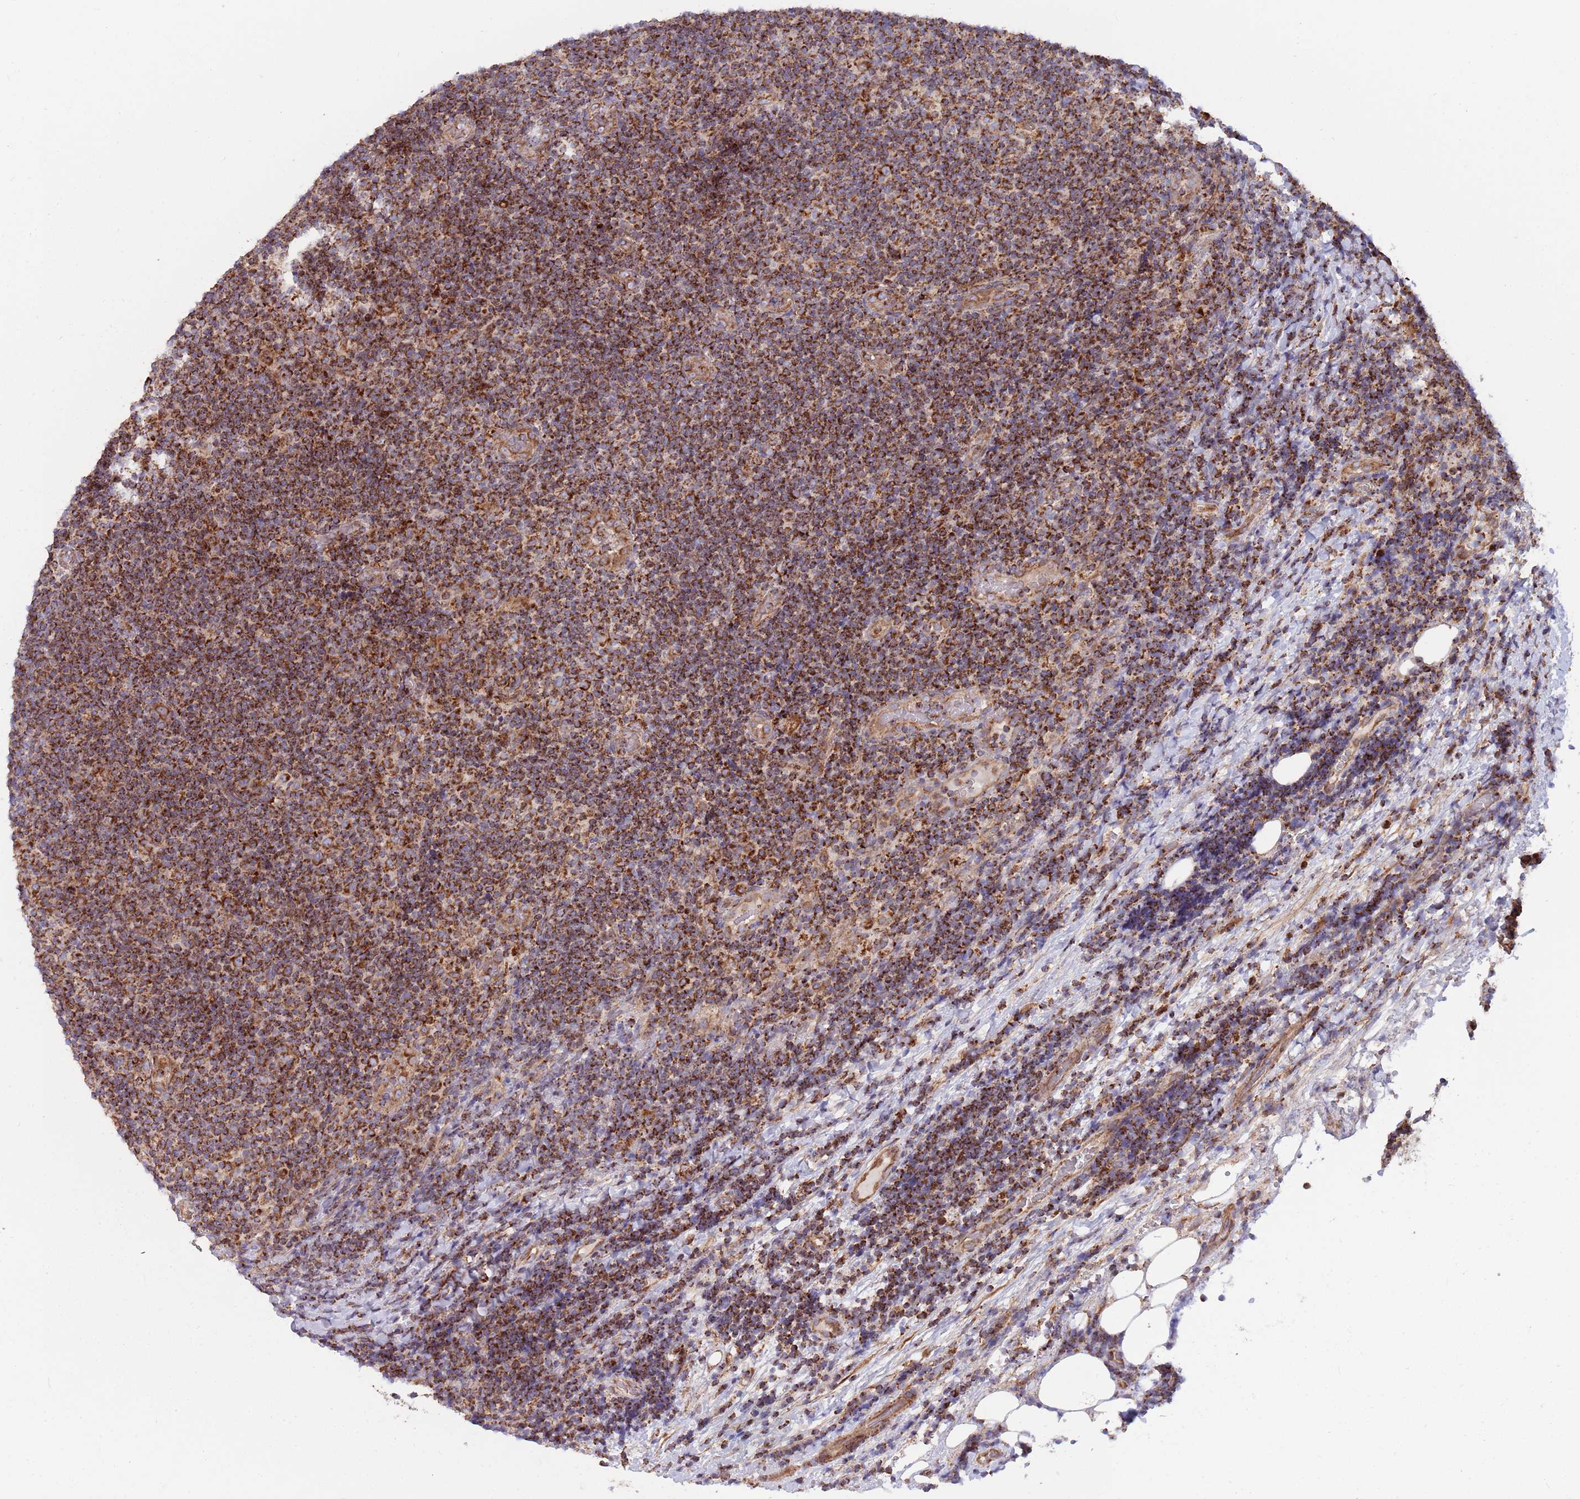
{"staining": {"intensity": "strong", "quantity": ">75%", "location": "cytoplasmic/membranous"}, "tissue": "lymphoma", "cell_type": "Tumor cells", "image_type": "cancer", "snomed": [{"axis": "morphology", "description": "Malignant lymphoma, non-Hodgkin's type, Low grade"}, {"axis": "topography", "description": "Lymph node"}], "caption": "A high-resolution histopathology image shows immunohistochemistry staining of low-grade malignant lymphoma, non-Hodgkin's type, which shows strong cytoplasmic/membranous expression in about >75% of tumor cells.", "gene": "ATP5PD", "patient": {"sex": "male", "age": 83}}